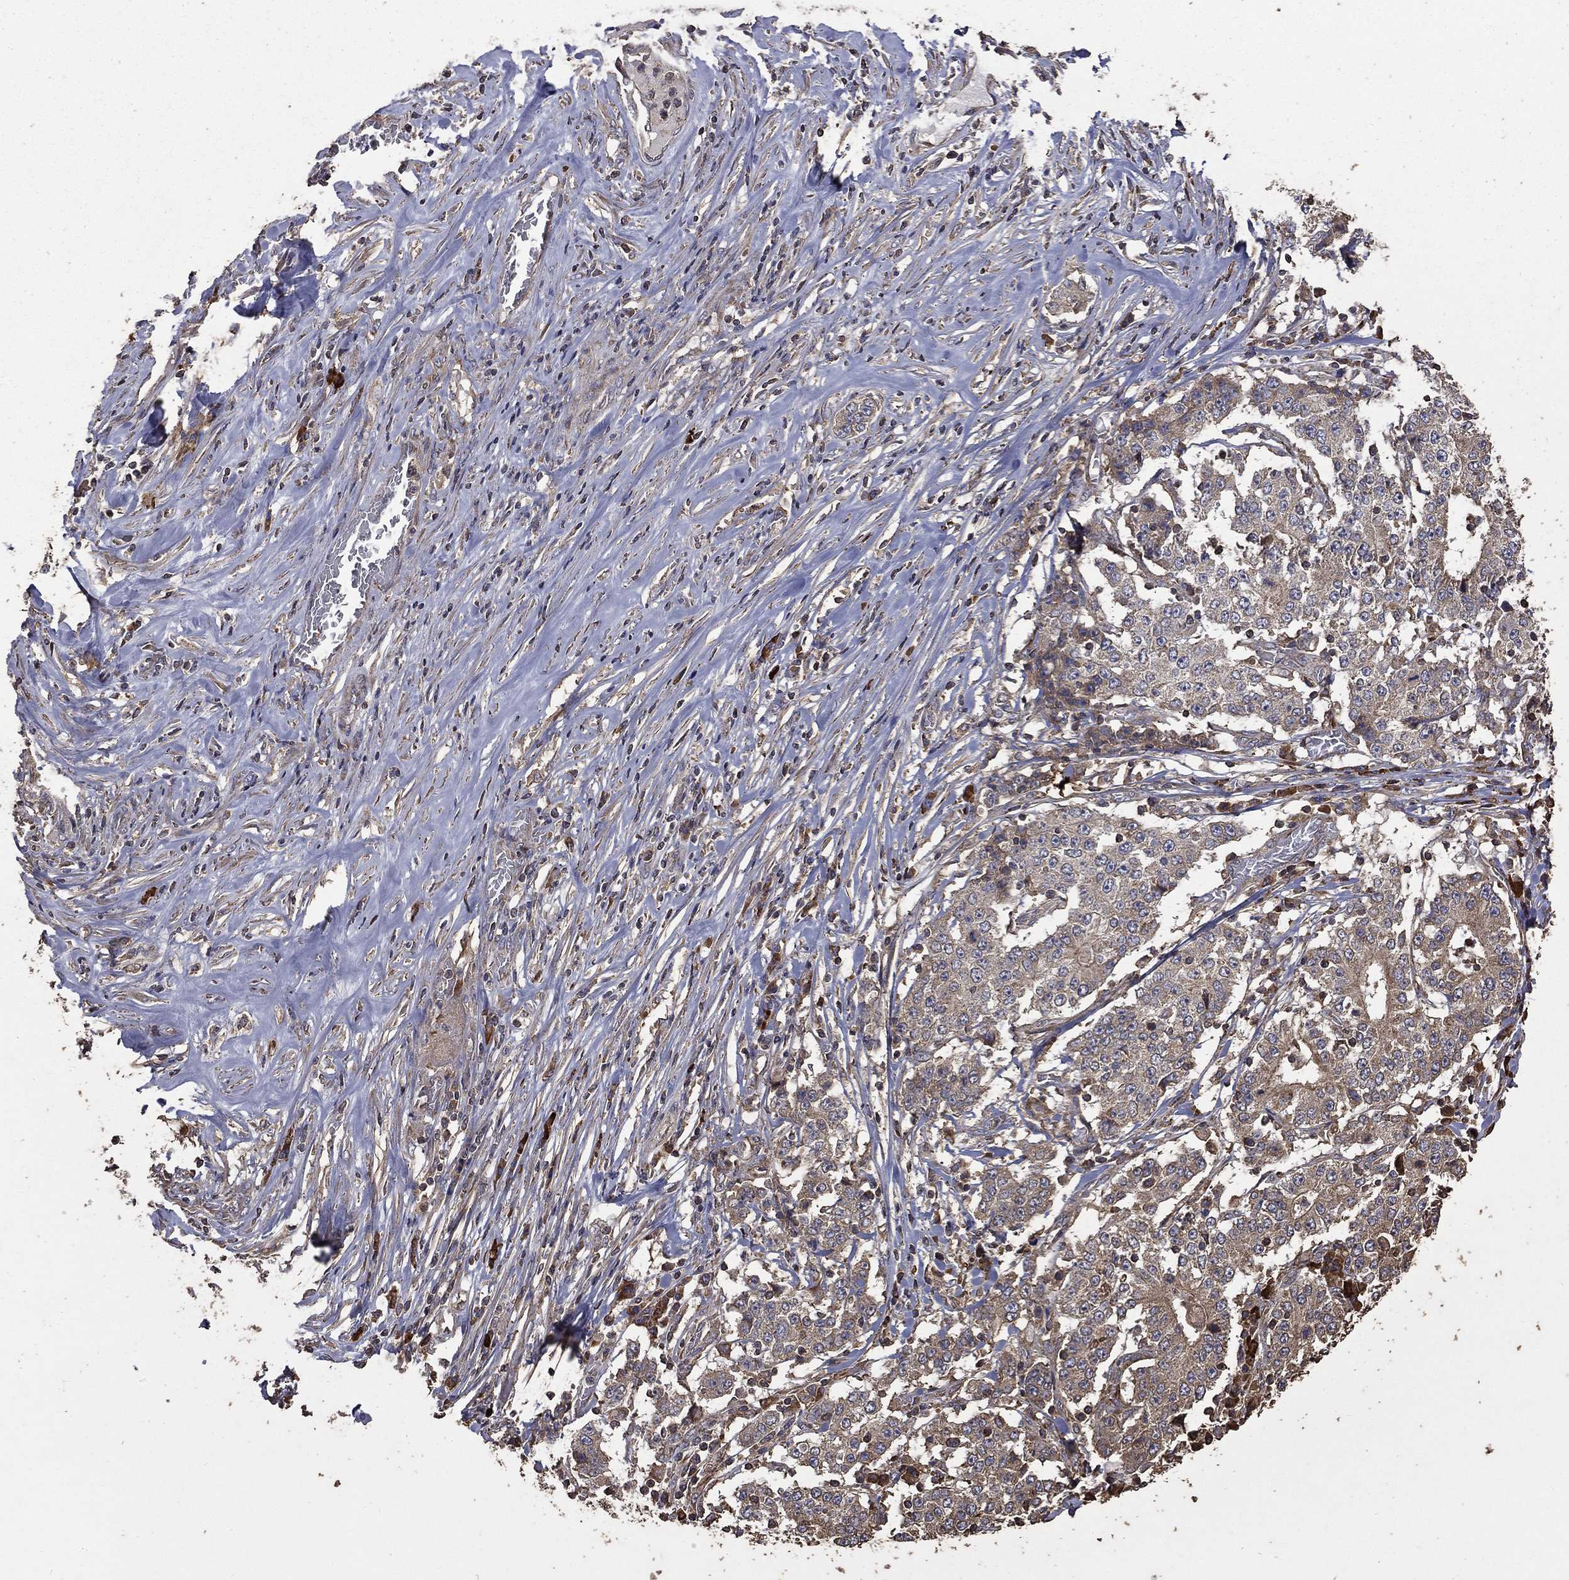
{"staining": {"intensity": "weak", "quantity": "25%-75%", "location": "cytoplasmic/membranous"}, "tissue": "stomach cancer", "cell_type": "Tumor cells", "image_type": "cancer", "snomed": [{"axis": "morphology", "description": "Adenocarcinoma, NOS"}, {"axis": "topography", "description": "Stomach"}], "caption": "Brown immunohistochemical staining in human stomach cancer exhibits weak cytoplasmic/membranous staining in approximately 25%-75% of tumor cells. Nuclei are stained in blue.", "gene": "METTL27", "patient": {"sex": "male", "age": 59}}